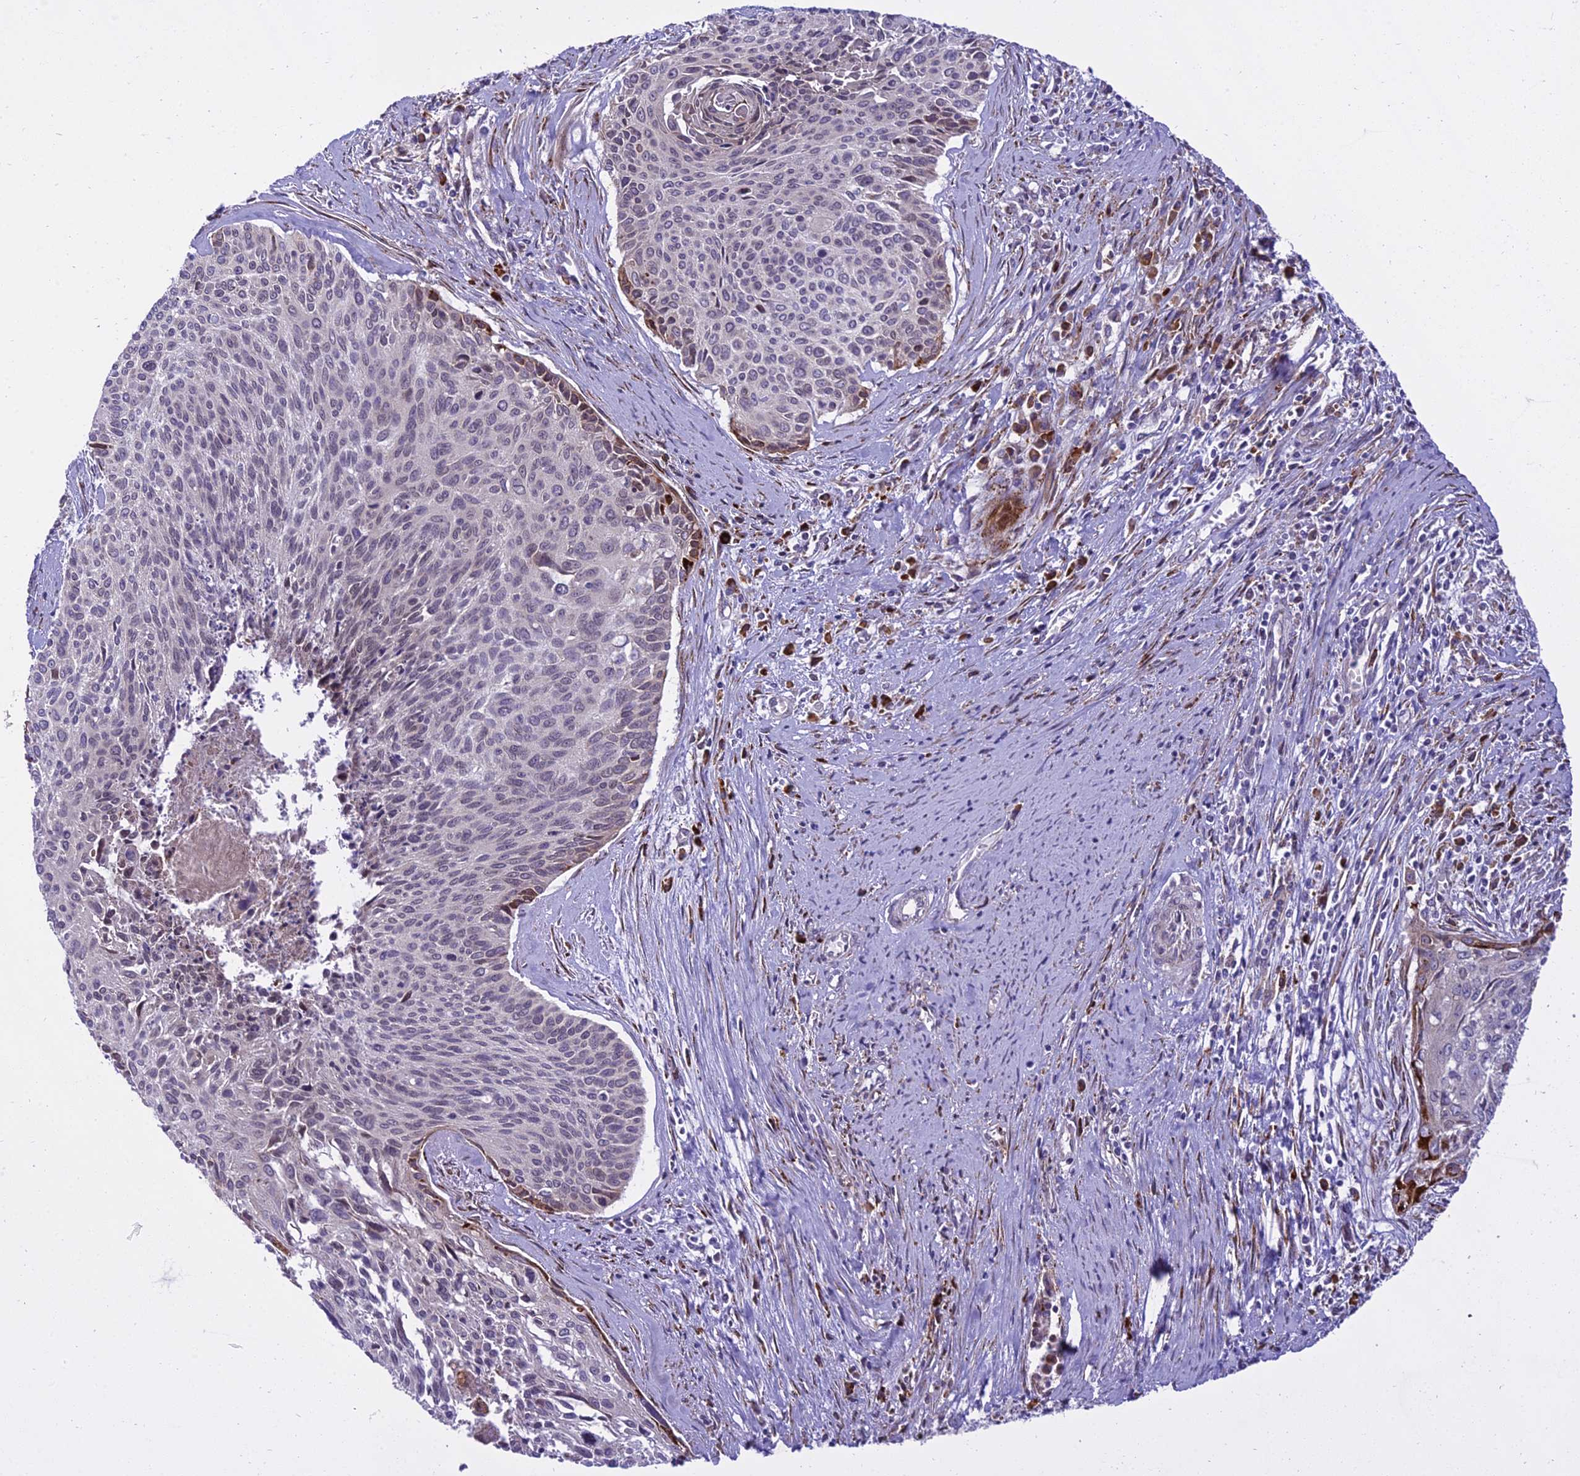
{"staining": {"intensity": "strong", "quantity": "<25%", "location": "cytoplasmic/membranous"}, "tissue": "cervical cancer", "cell_type": "Tumor cells", "image_type": "cancer", "snomed": [{"axis": "morphology", "description": "Squamous cell carcinoma, NOS"}, {"axis": "topography", "description": "Cervix"}], "caption": "Protein positivity by immunohistochemistry (IHC) exhibits strong cytoplasmic/membranous staining in about <25% of tumor cells in cervical cancer (squamous cell carcinoma).", "gene": "NEURL2", "patient": {"sex": "female", "age": 55}}